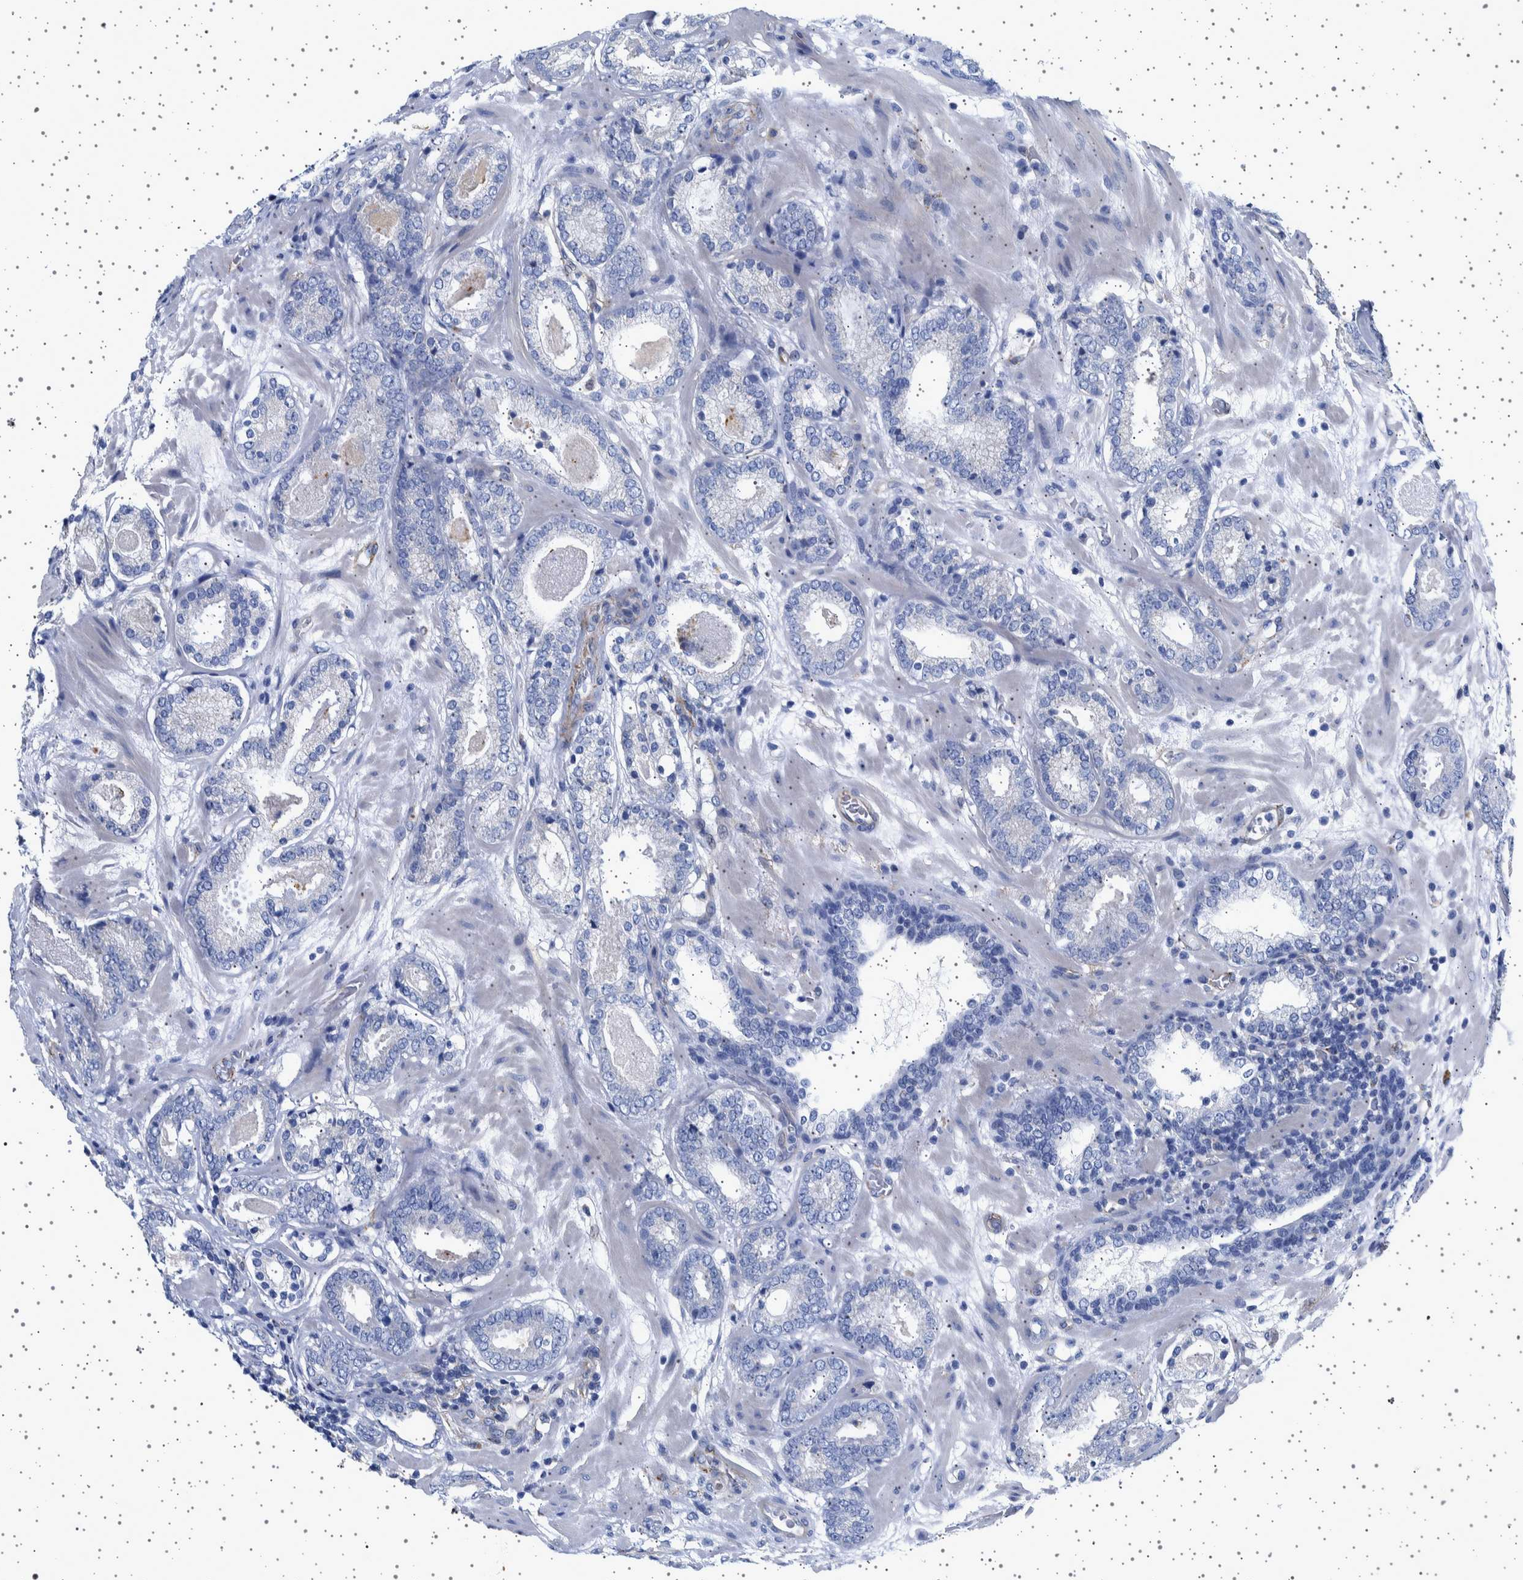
{"staining": {"intensity": "negative", "quantity": "none", "location": "none"}, "tissue": "prostate cancer", "cell_type": "Tumor cells", "image_type": "cancer", "snomed": [{"axis": "morphology", "description": "Adenocarcinoma, Low grade"}, {"axis": "topography", "description": "Prostate"}], "caption": "Tumor cells are negative for protein expression in human prostate low-grade adenocarcinoma. (Stains: DAB immunohistochemistry with hematoxylin counter stain, Microscopy: brightfield microscopy at high magnification).", "gene": "SEPTIN4", "patient": {"sex": "male", "age": 69}}